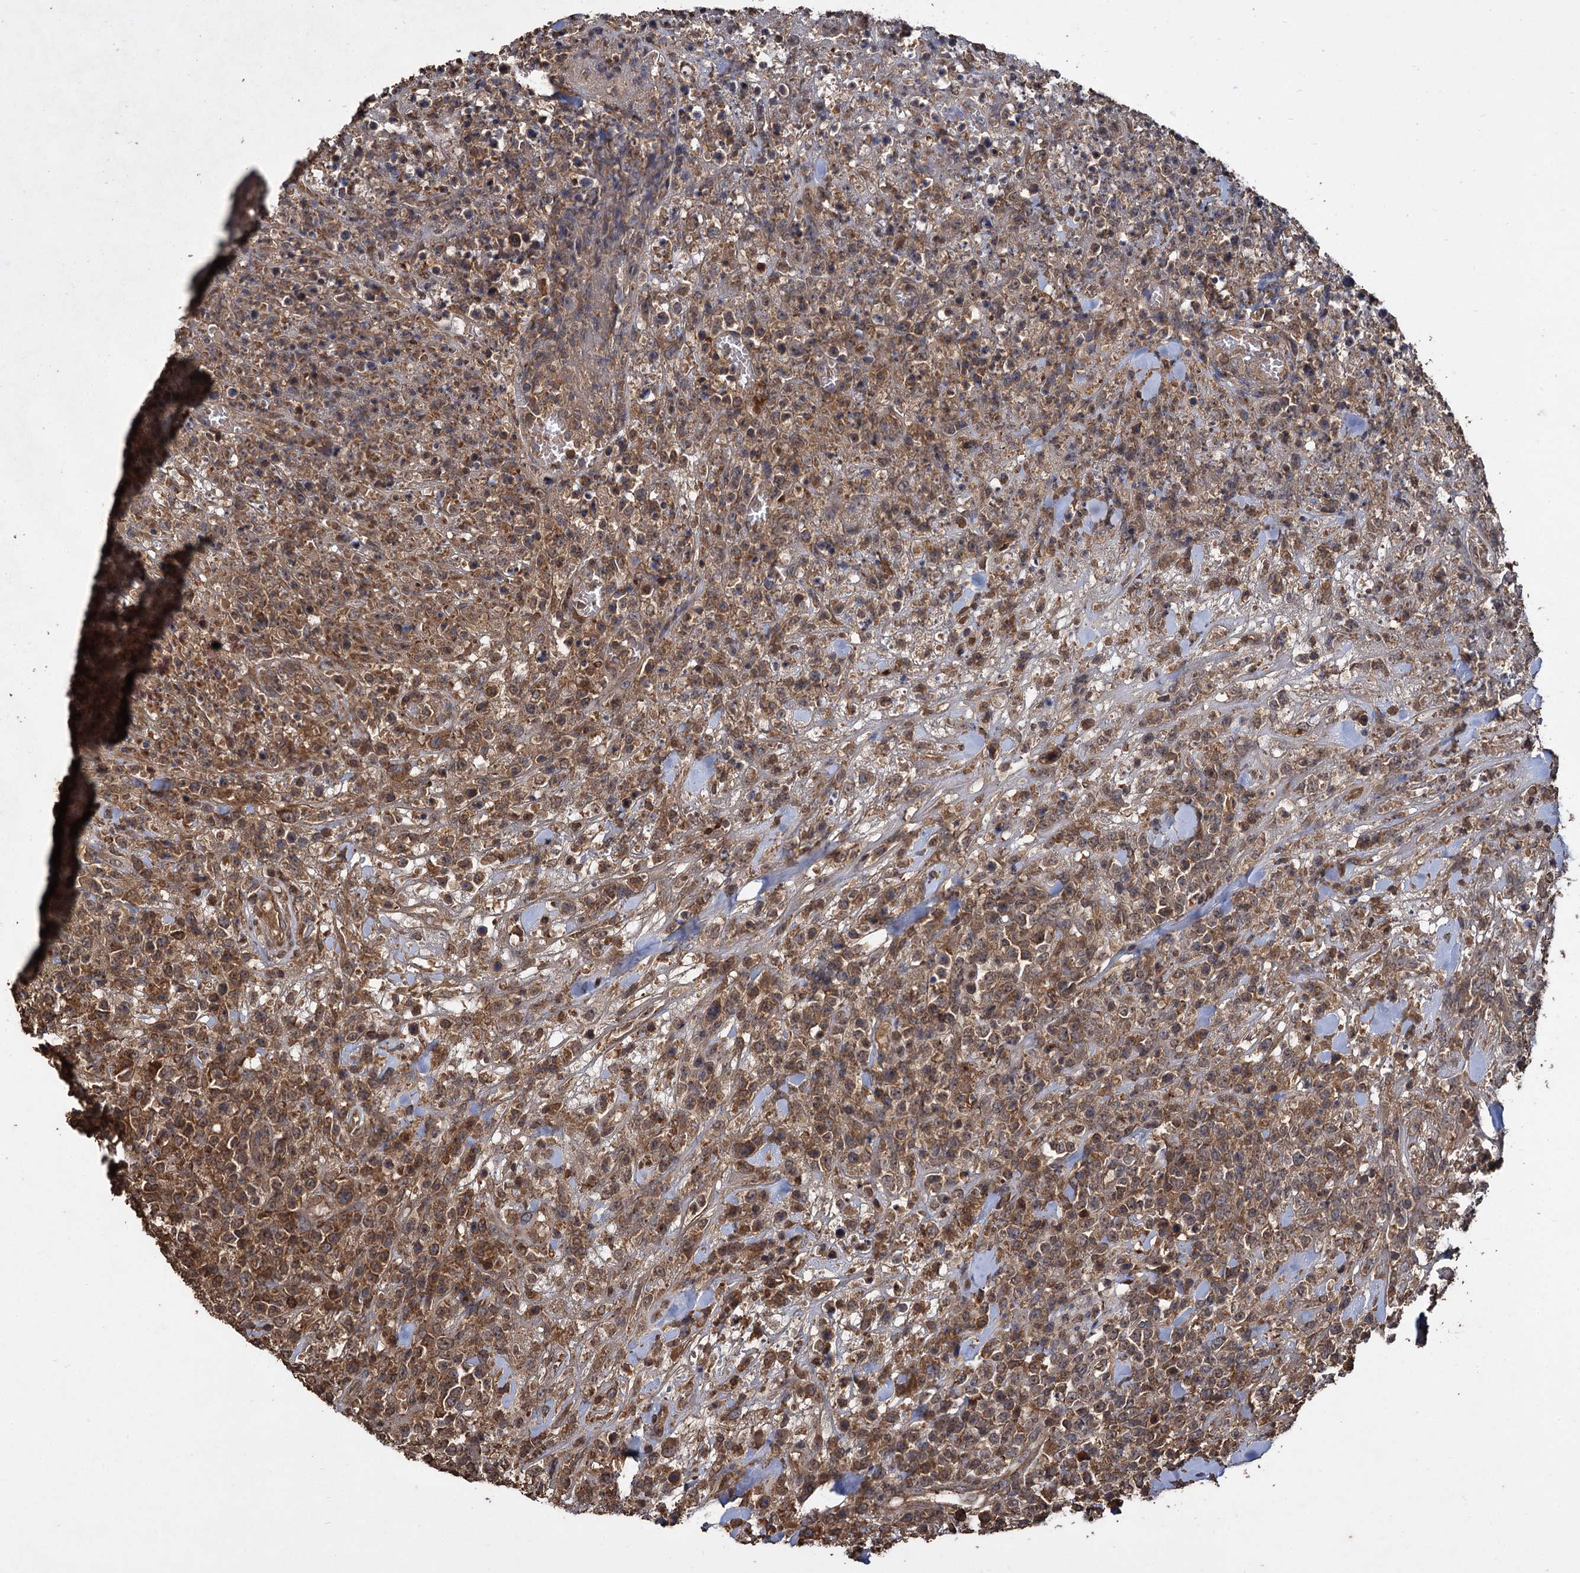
{"staining": {"intensity": "moderate", "quantity": ">75%", "location": "cytoplasmic/membranous"}, "tissue": "lymphoma", "cell_type": "Tumor cells", "image_type": "cancer", "snomed": [{"axis": "morphology", "description": "Malignant lymphoma, non-Hodgkin's type, High grade"}, {"axis": "topography", "description": "Colon"}], "caption": "Lymphoma was stained to show a protein in brown. There is medium levels of moderate cytoplasmic/membranous positivity in approximately >75% of tumor cells.", "gene": "GCLC", "patient": {"sex": "female", "age": 53}}